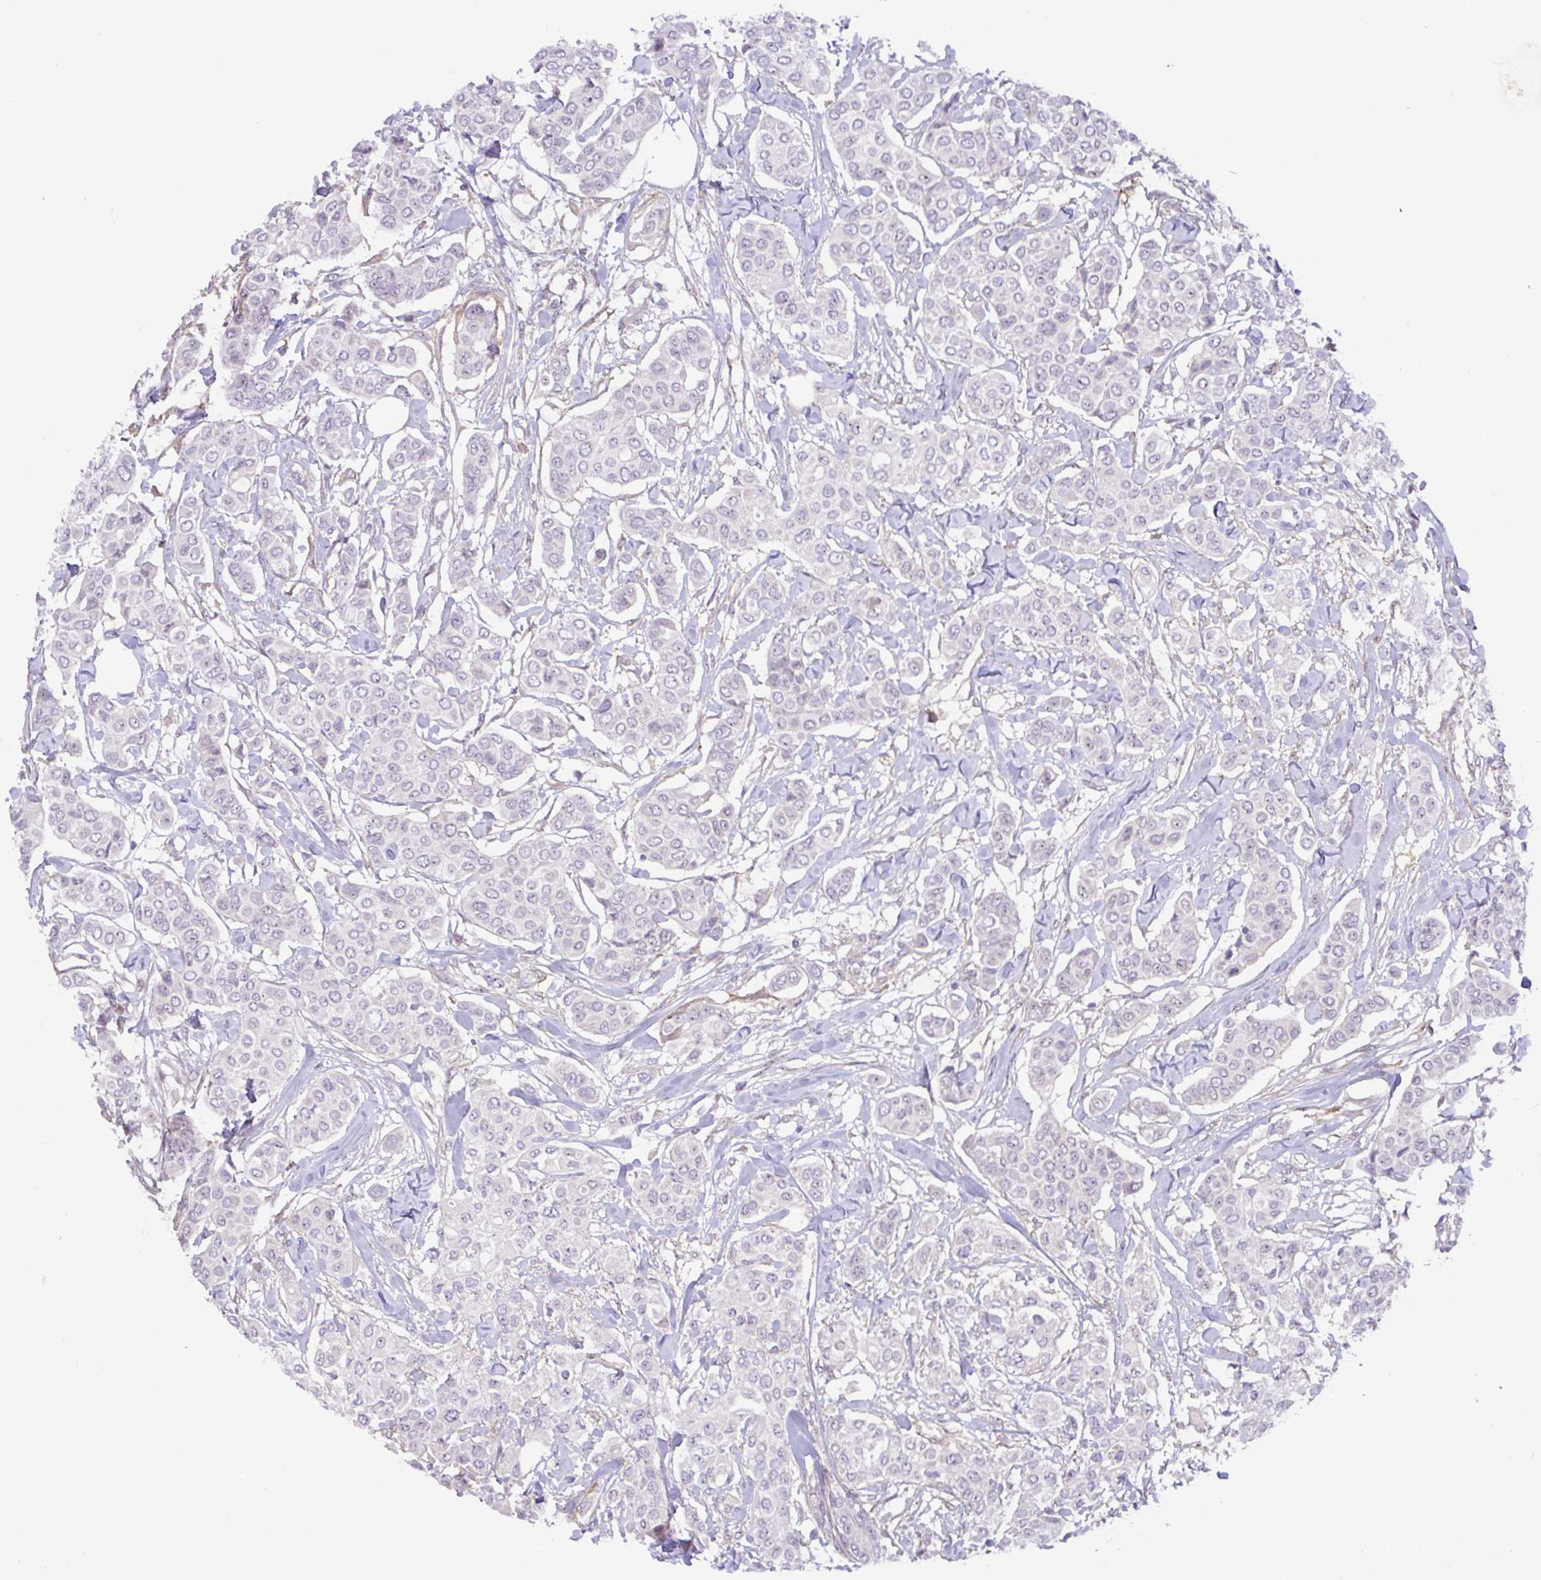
{"staining": {"intensity": "negative", "quantity": "none", "location": "none"}, "tissue": "breast cancer", "cell_type": "Tumor cells", "image_type": "cancer", "snomed": [{"axis": "morphology", "description": "Lobular carcinoma"}, {"axis": "topography", "description": "Breast"}], "caption": "Immunohistochemical staining of breast cancer (lobular carcinoma) exhibits no significant staining in tumor cells.", "gene": "MXRA8", "patient": {"sex": "female", "age": 51}}